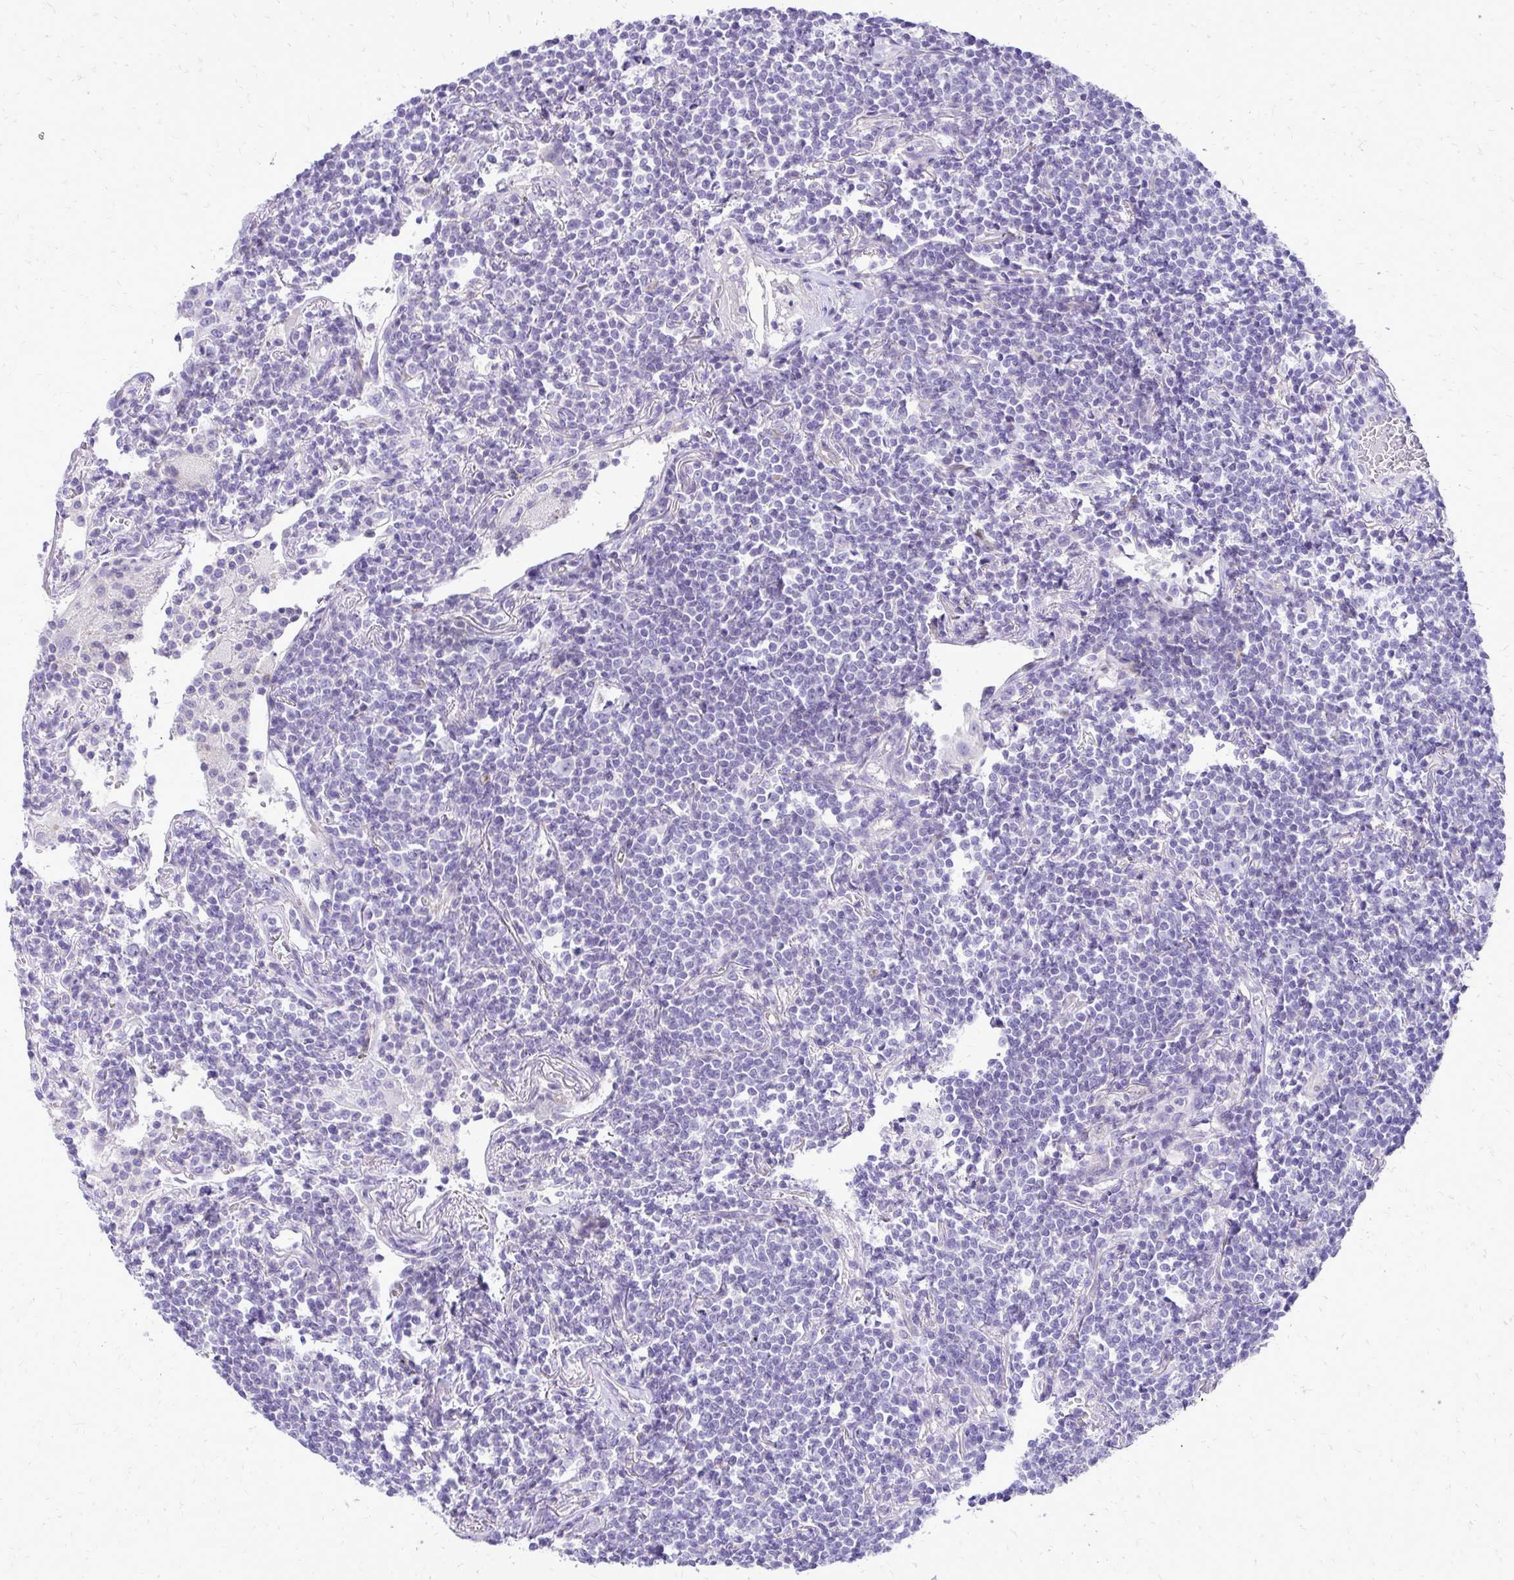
{"staining": {"intensity": "negative", "quantity": "none", "location": "none"}, "tissue": "lymphoma", "cell_type": "Tumor cells", "image_type": "cancer", "snomed": [{"axis": "morphology", "description": "Malignant lymphoma, non-Hodgkin's type, Low grade"}, {"axis": "topography", "description": "Lung"}], "caption": "High power microscopy histopathology image of an immunohistochemistry image of lymphoma, revealing no significant positivity in tumor cells. Nuclei are stained in blue.", "gene": "PELI3", "patient": {"sex": "female", "age": 71}}